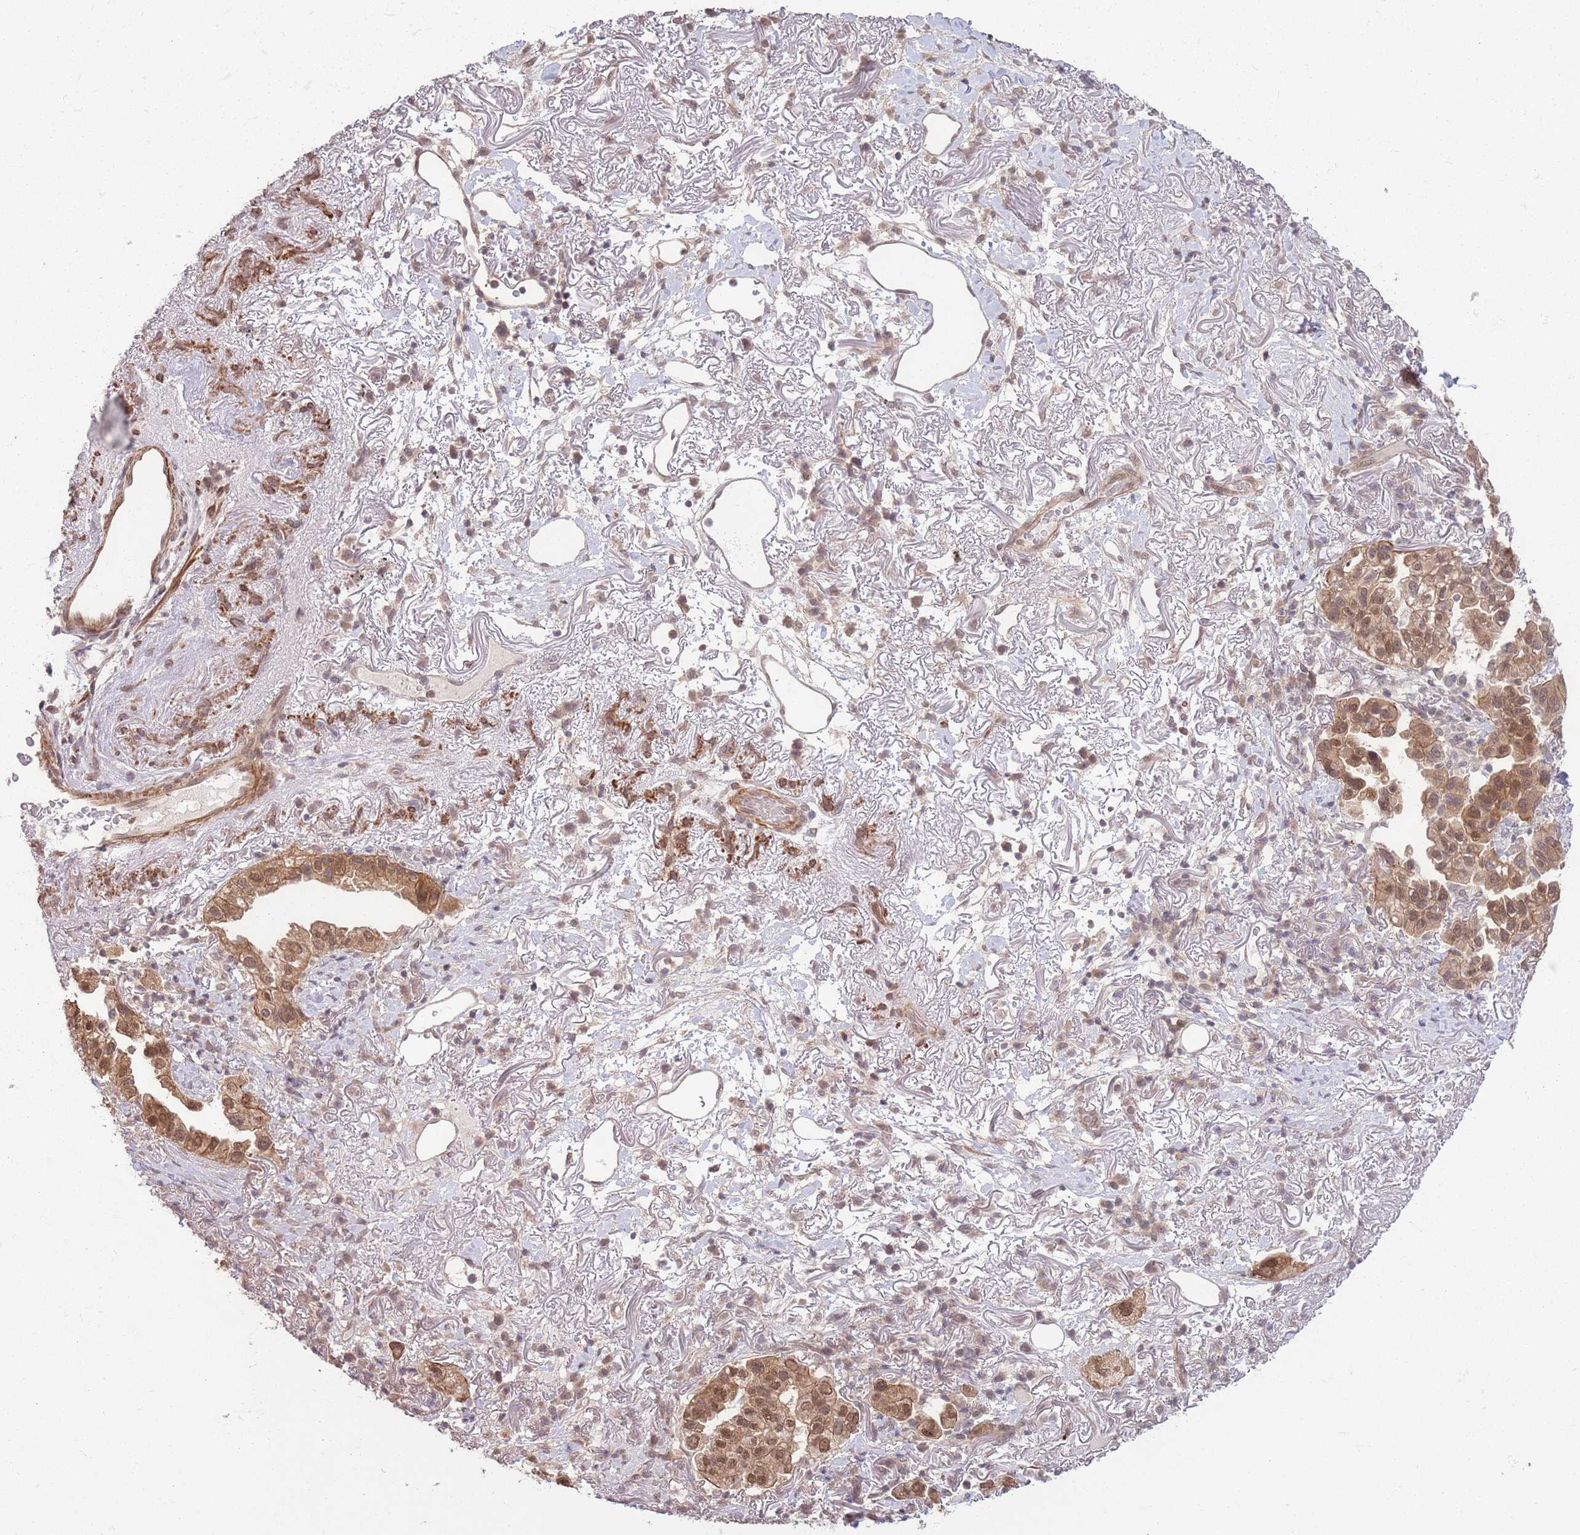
{"staining": {"intensity": "moderate", "quantity": ">75%", "location": "cytoplasmic/membranous,nuclear"}, "tissue": "lung cancer", "cell_type": "Tumor cells", "image_type": "cancer", "snomed": [{"axis": "morphology", "description": "Adenocarcinoma, NOS"}, {"axis": "topography", "description": "Lung"}], "caption": "Brown immunohistochemical staining in lung cancer (adenocarcinoma) exhibits moderate cytoplasmic/membranous and nuclear staining in approximately >75% of tumor cells.", "gene": "CCDC154", "patient": {"sex": "female", "age": 69}}